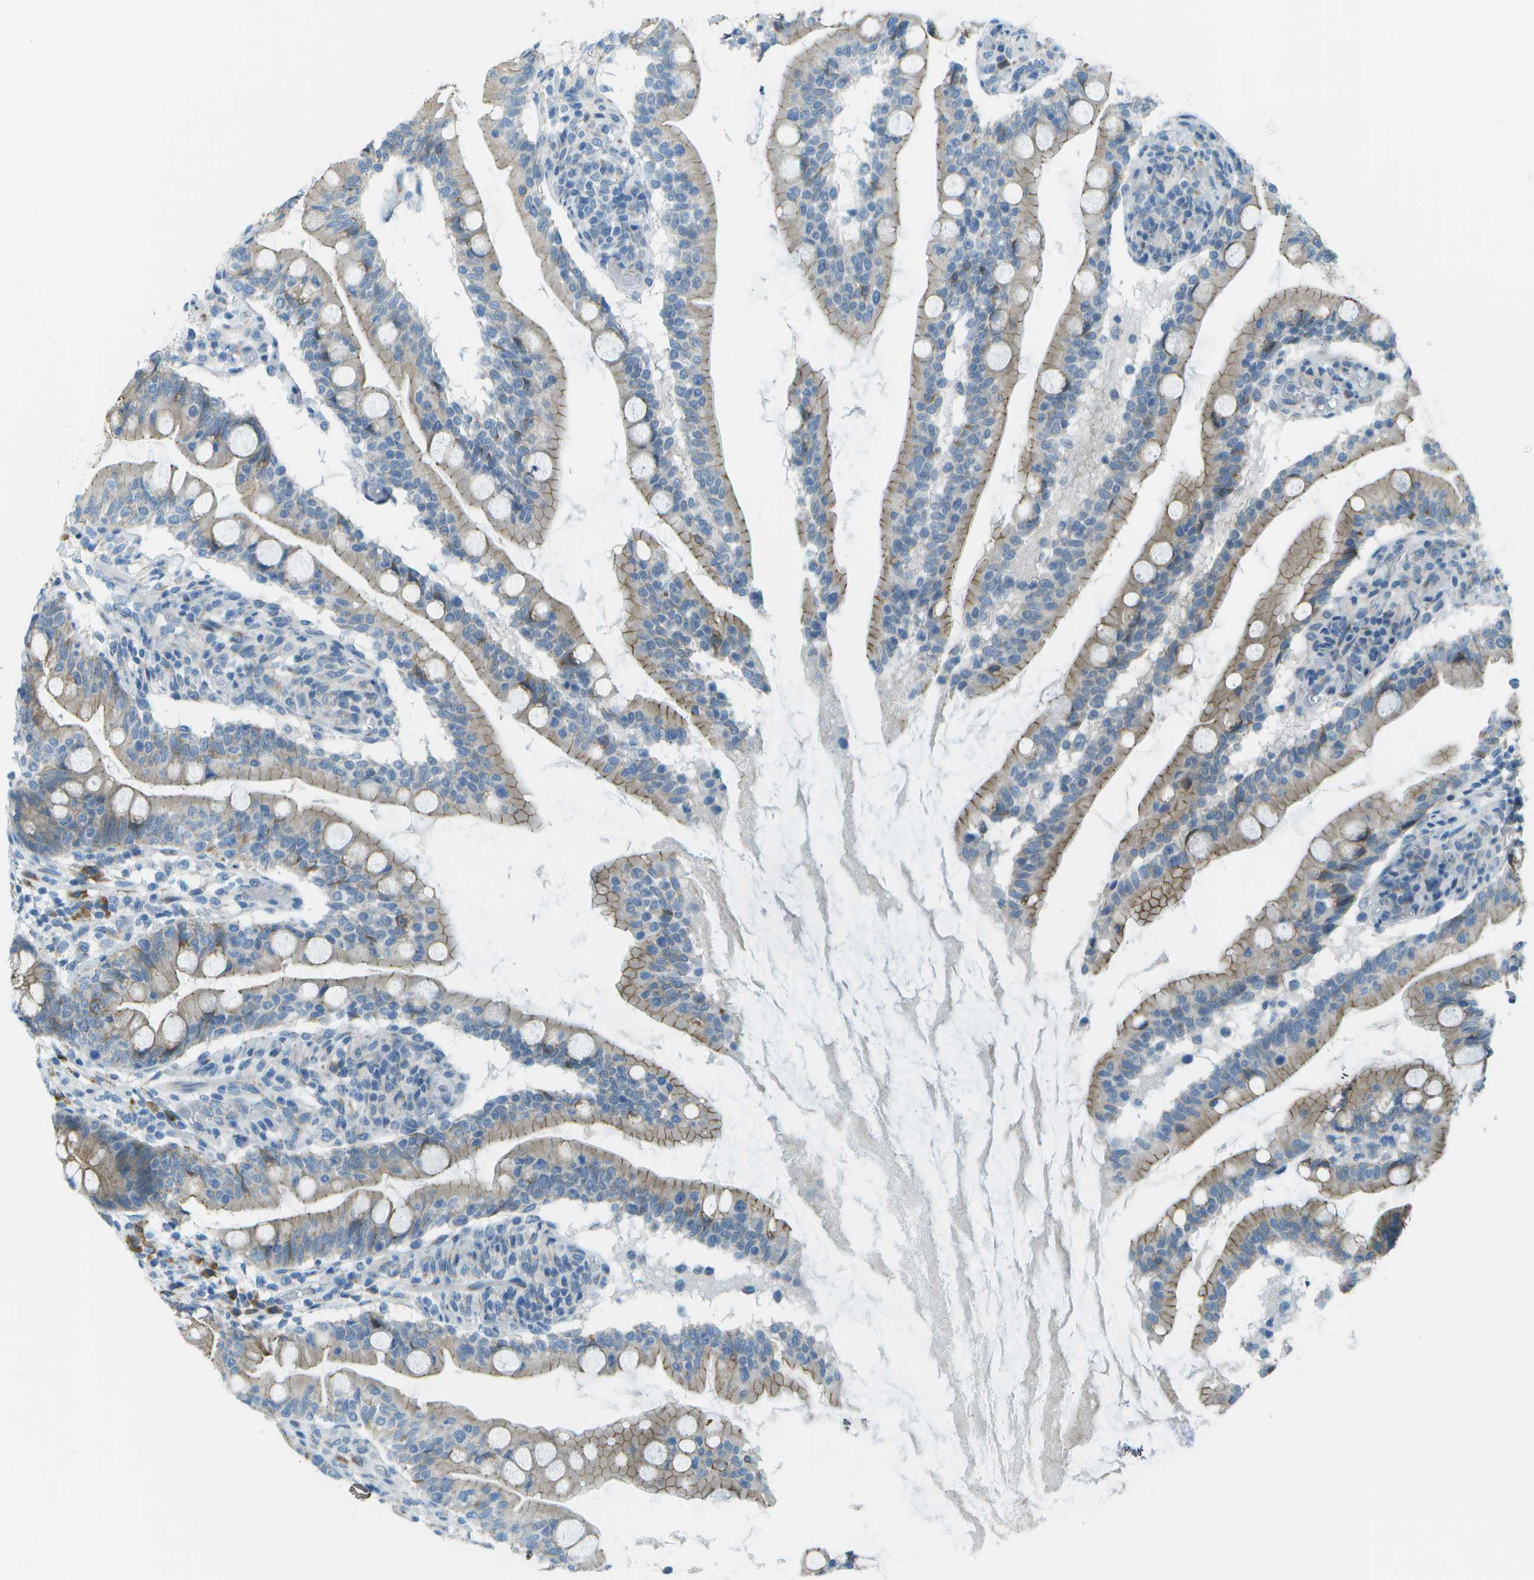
{"staining": {"intensity": "moderate", "quantity": ">75%", "location": "cytoplasmic/membranous"}, "tissue": "small intestine", "cell_type": "Glandular cells", "image_type": "normal", "snomed": [{"axis": "morphology", "description": "Normal tissue, NOS"}, {"axis": "topography", "description": "Small intestine"}], "caption": "Protein expression analysis of normal human small intestine reveals moderate cytoplasmic/membranous positivity in approximately >75% of glandular cells.", "gene": "KCTD3", "patient": {"sex": "female", "age": 56}}